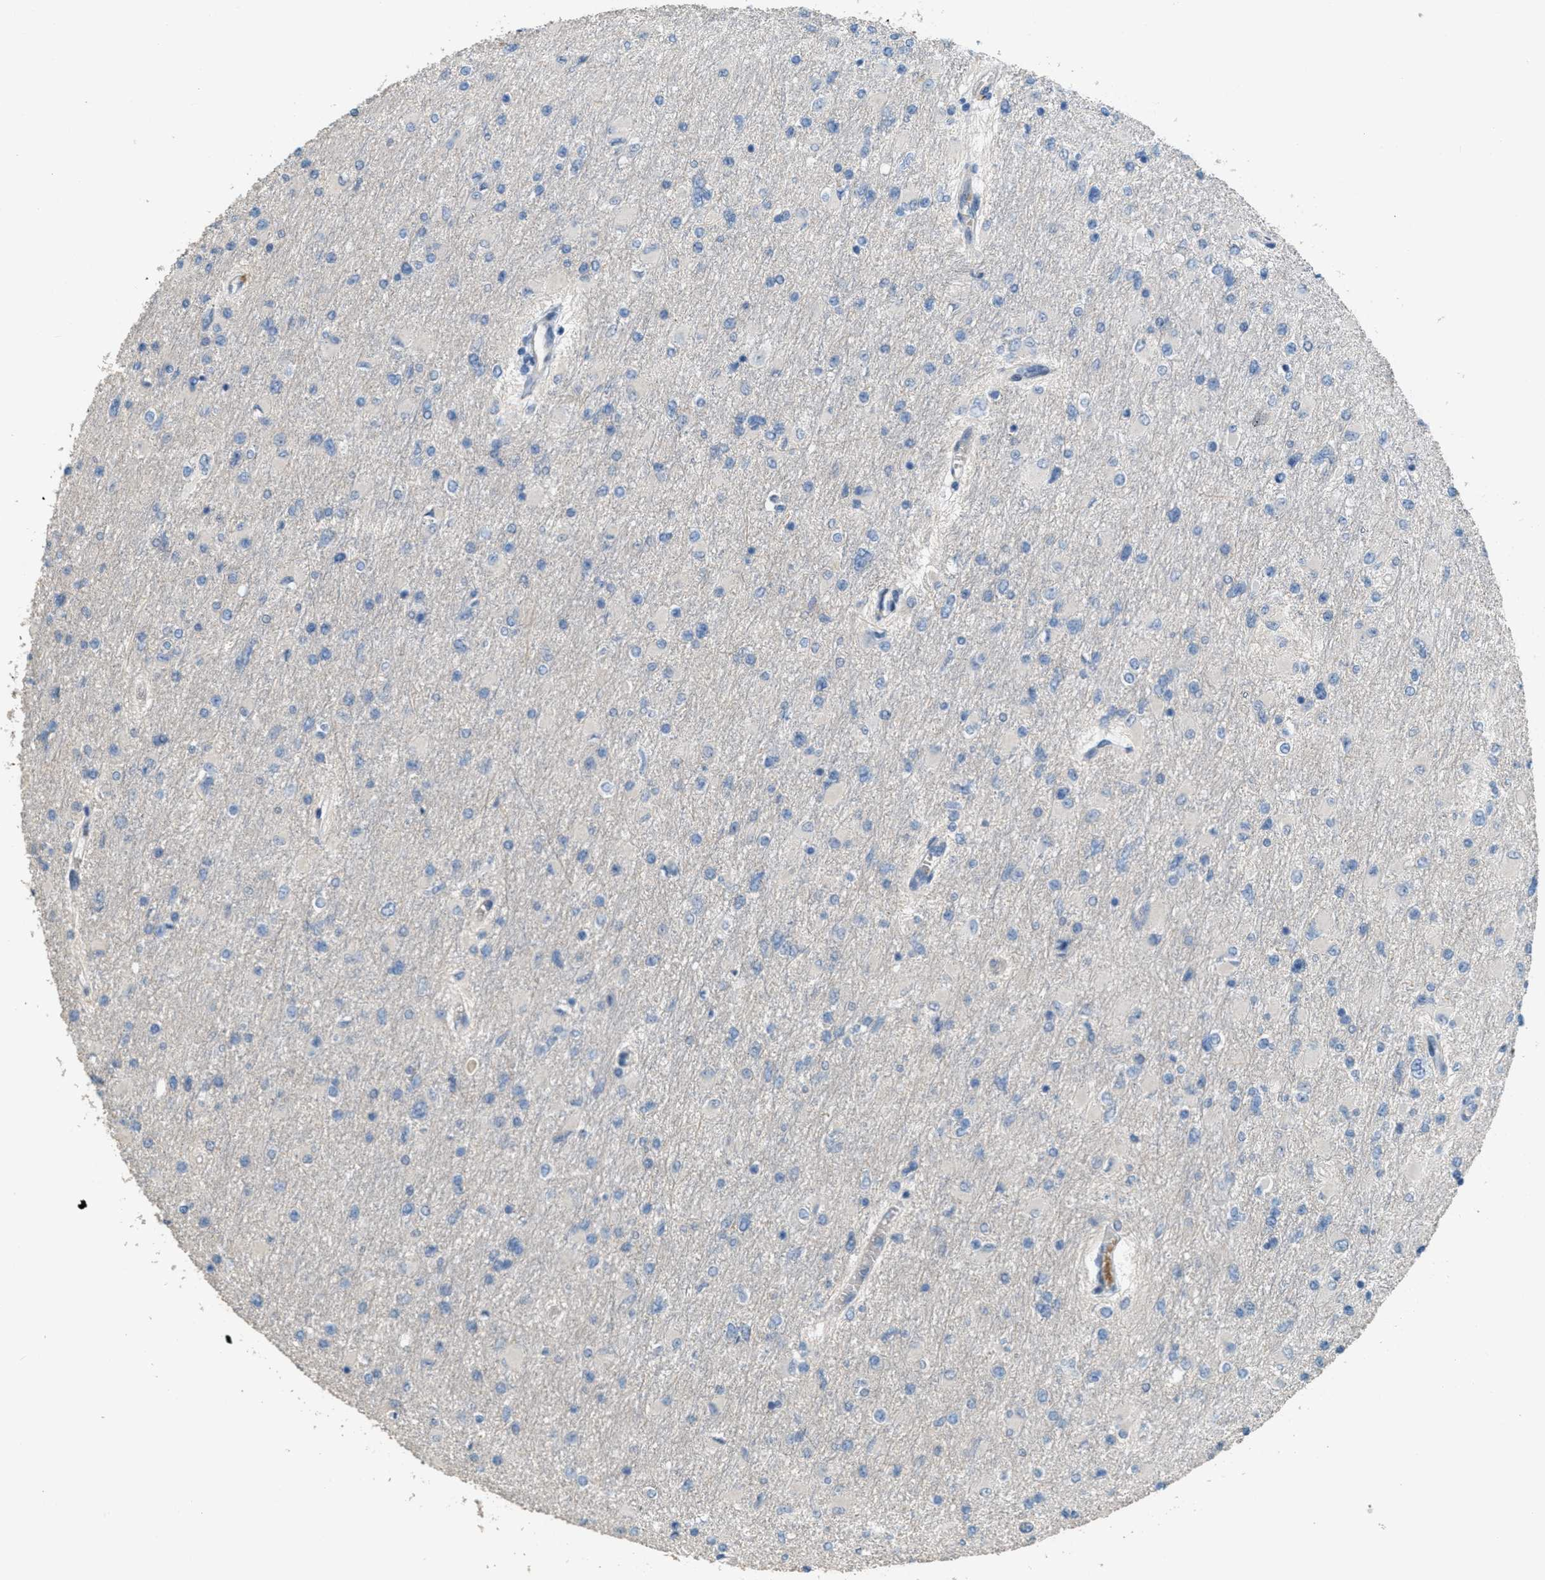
{"staining": {"intensity": "negative", "quantity": "none", "location": "none"}, "tissue": "glioma", "cell_type": "Tumor cells", "image_type": "cancer", "snomed": [{"axis": "morphology", "description": "Glioma, malignant, High grade"}, {"axis": "topography", "description": "Cerebral cortex"}], "caption": "Tumor cells show no significant protein staining in high-grade glioma (malignant).", "gene": "MRS2", "patient": {"sex": "female", "age": 36}}